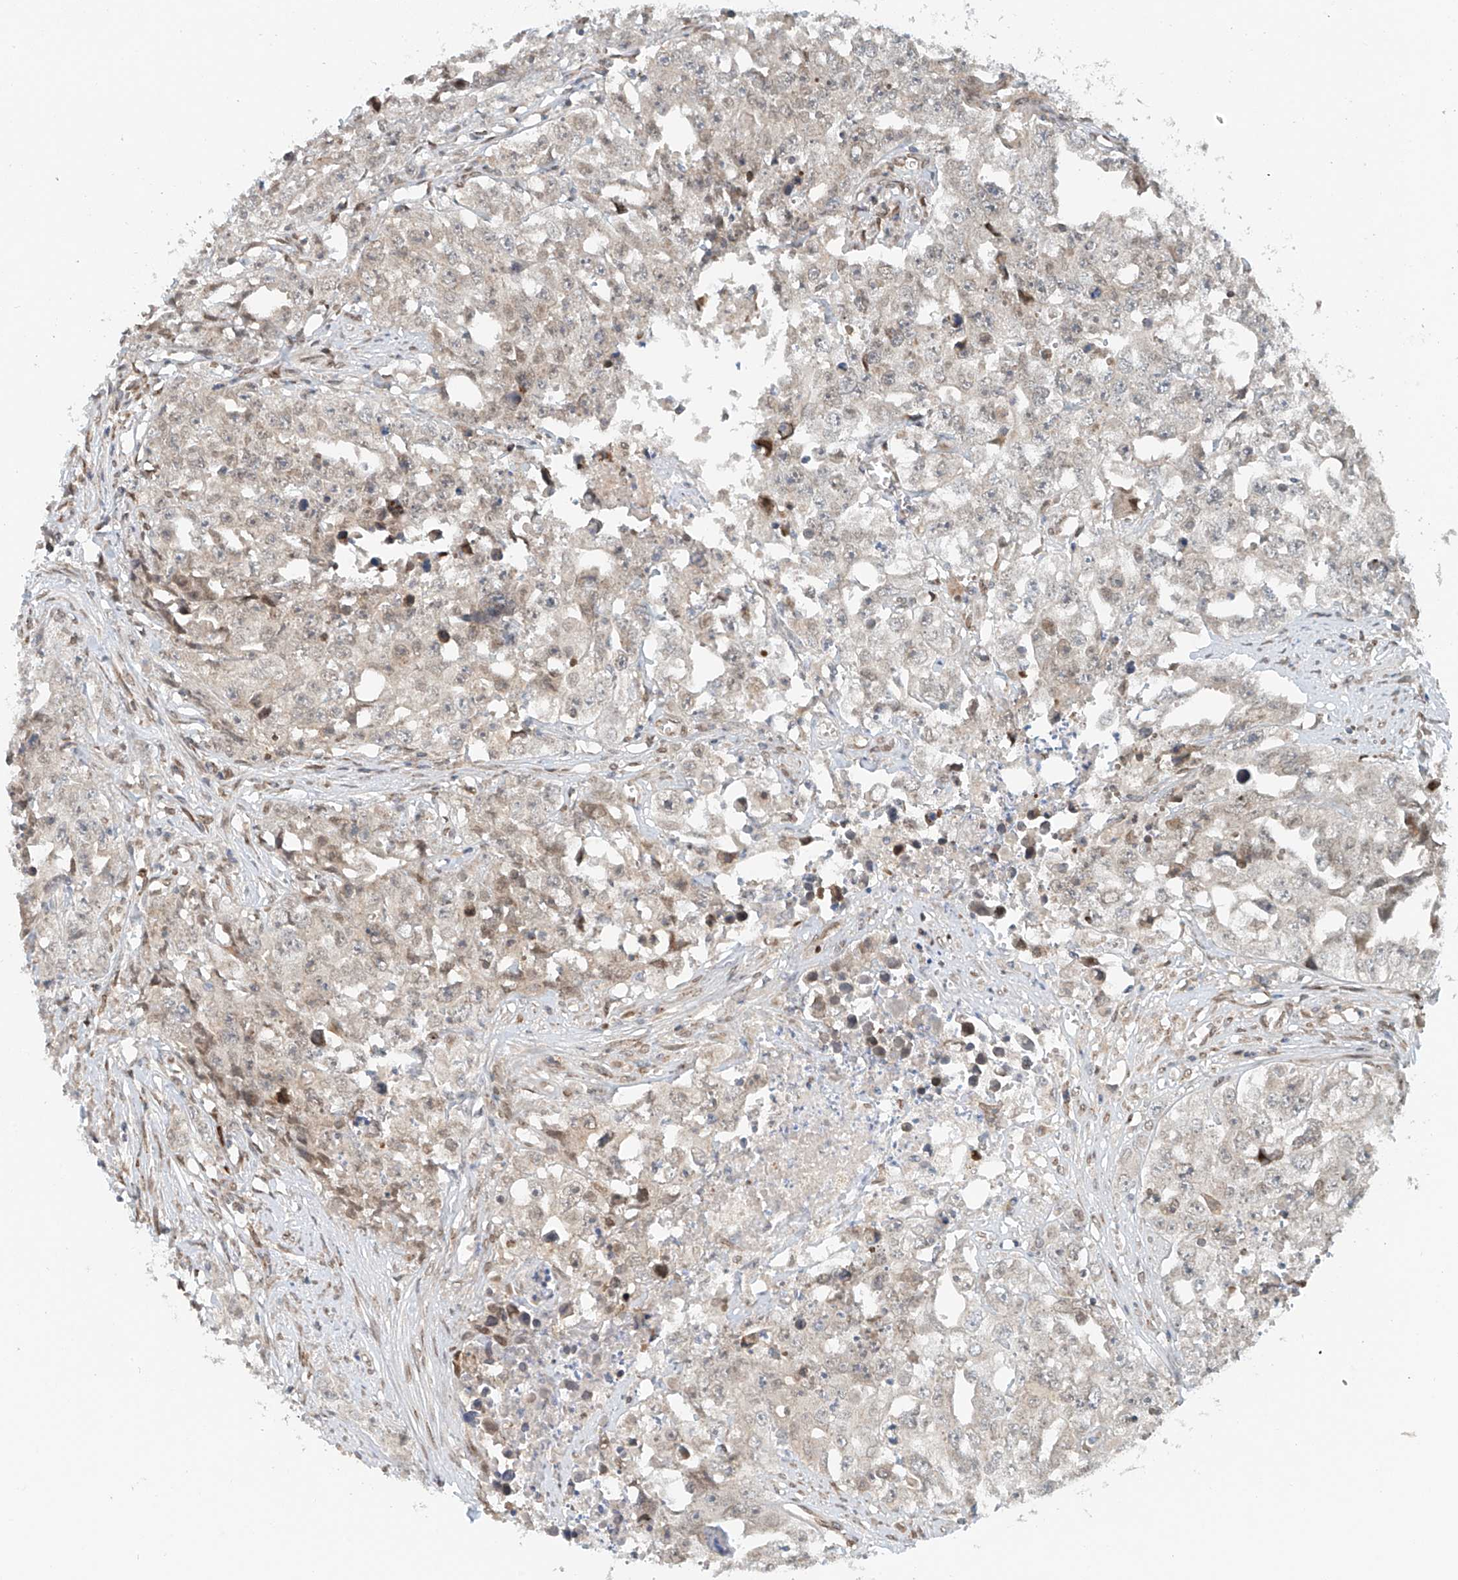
{"staining": {"intensity": "negative", "quantity": "none", "location": "none"}, "tissue": "testis cancer", "cell_type": "Tumor cells", "image_type": "cancer", "snomed": [{"axis": "morphology", "description": "Seminoma, NOS"}, {"axis": "morphology", "description": "Carcinoma, Embryonal, NOS"}, {"axis": "topography", "description": "Testis"}], "caption": "This is an immunohistochemistry (IHC) image of seminoma (testis). There is no expression in tumor cells.", "gene": "STARD9", "patient": {"sex": "male", "age": 43}}